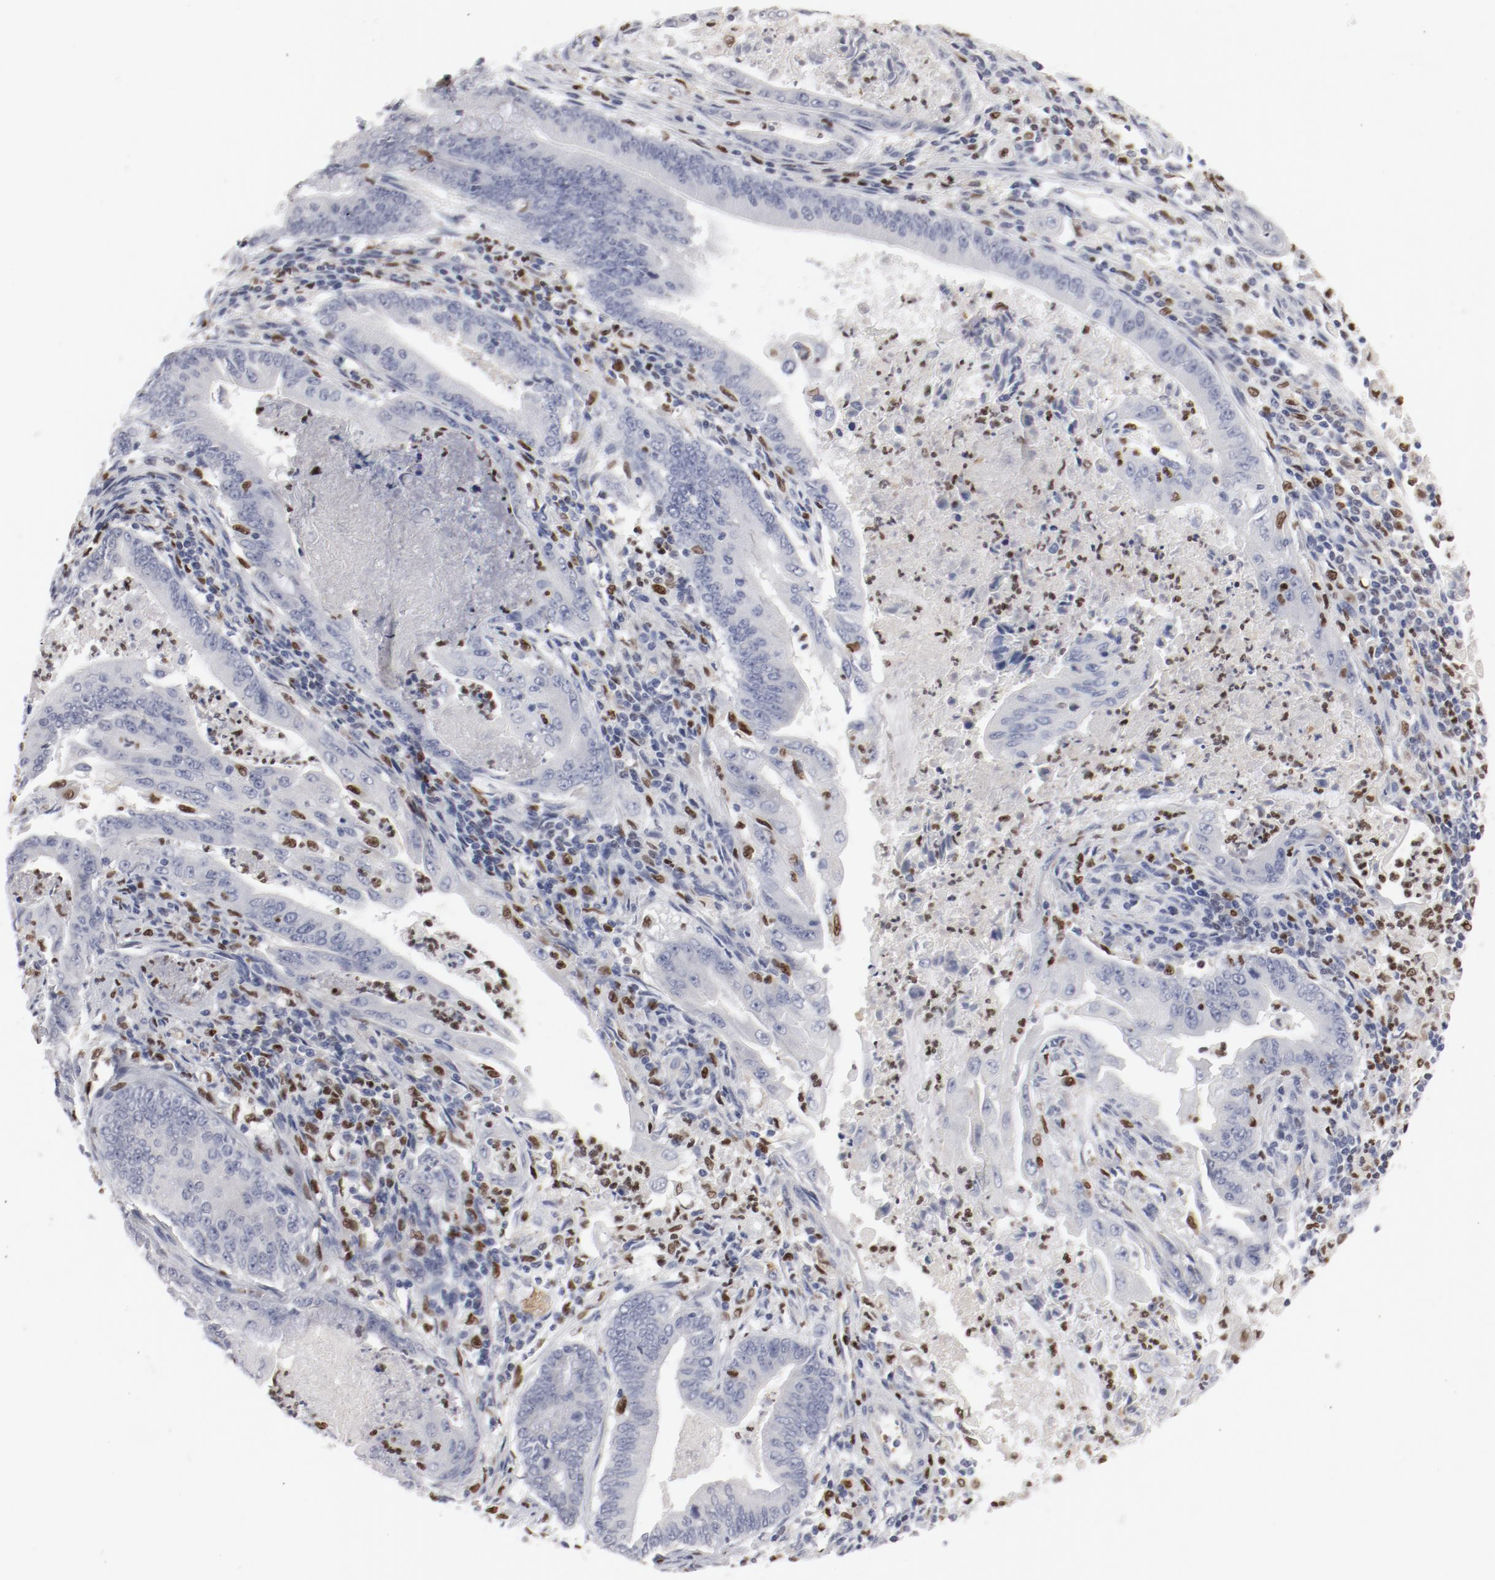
{"staining": {"intensity": "negative", "quantity": "none", "location": "none"}, "tissue": "endometrial cancer", "cell_type": "Tumor cells", "image_type": "cancer", "snomed": [{"axis": "morphology", "description": "Adenocarcinoma, NOS"}, {"axis": "topography", "description": "Endometrium"}], "caption": "Protein analysis of endometrial cancer shows no significant positivity in tumor cells. (DAB (3,3'-diaminobenzidine) IHC, high magnification).", "gene": "SPI1", "patient": {"sex": "female", "age": 63}}